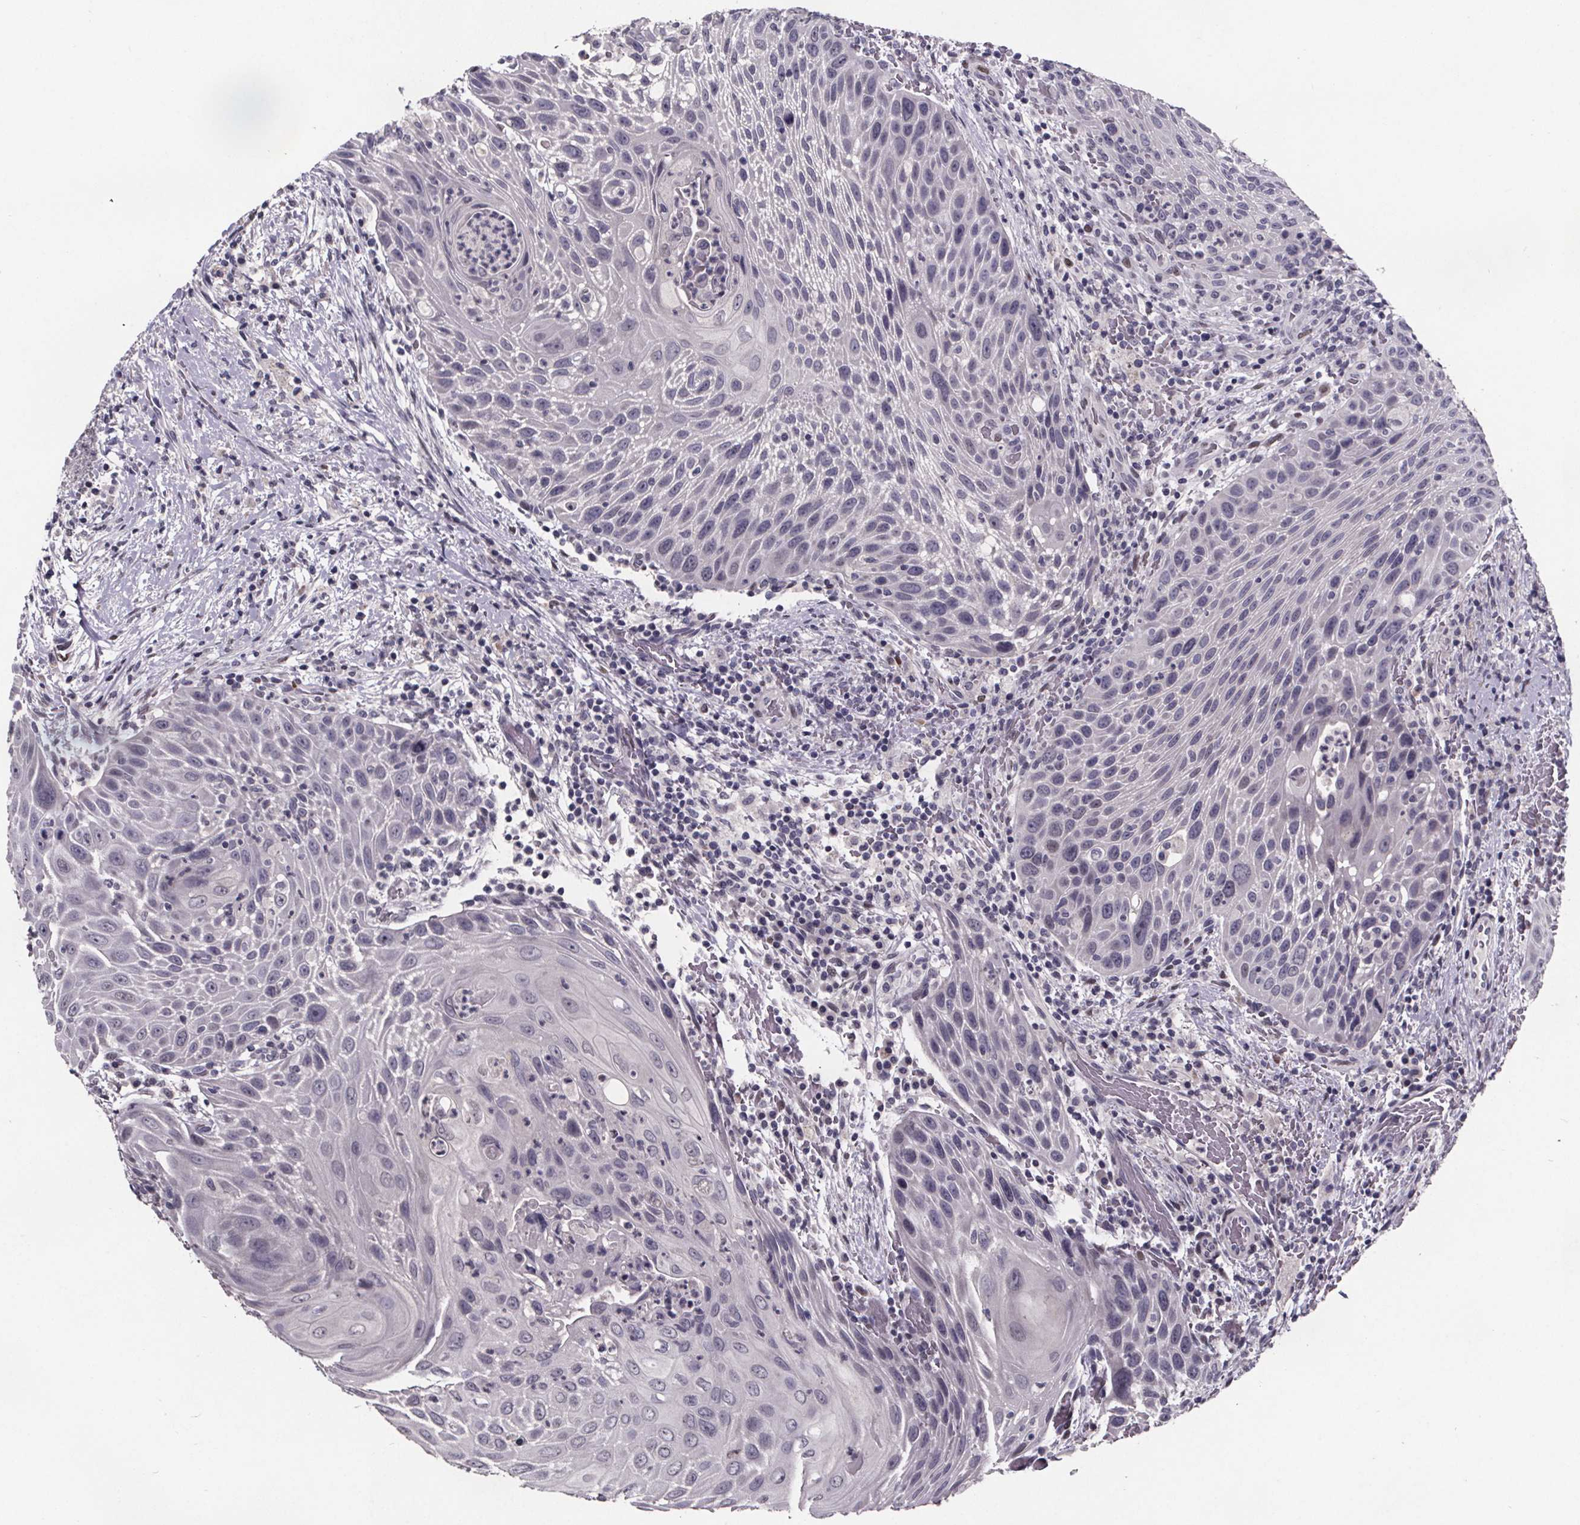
{"staining": {"intensity": "negative", "quantity": "none", "location": "none"}, "tissue": "head and neck cancer", "cell_type": "Tumor cells", "image_type": "cancer", "snomed": [{"axis": "morphology", "description": "Squamous cell carcinoma, NOS"}, {"axis": "topography", "description": "Head-Neck"}], "caption": "High power microscopy image of an immunohistochemistry (IHC) photomicrograph of head and neck cancer, revealing no significant expression in tumor cells.", "gene": "AR", "patient": {"sex": "male", "age": 69}}